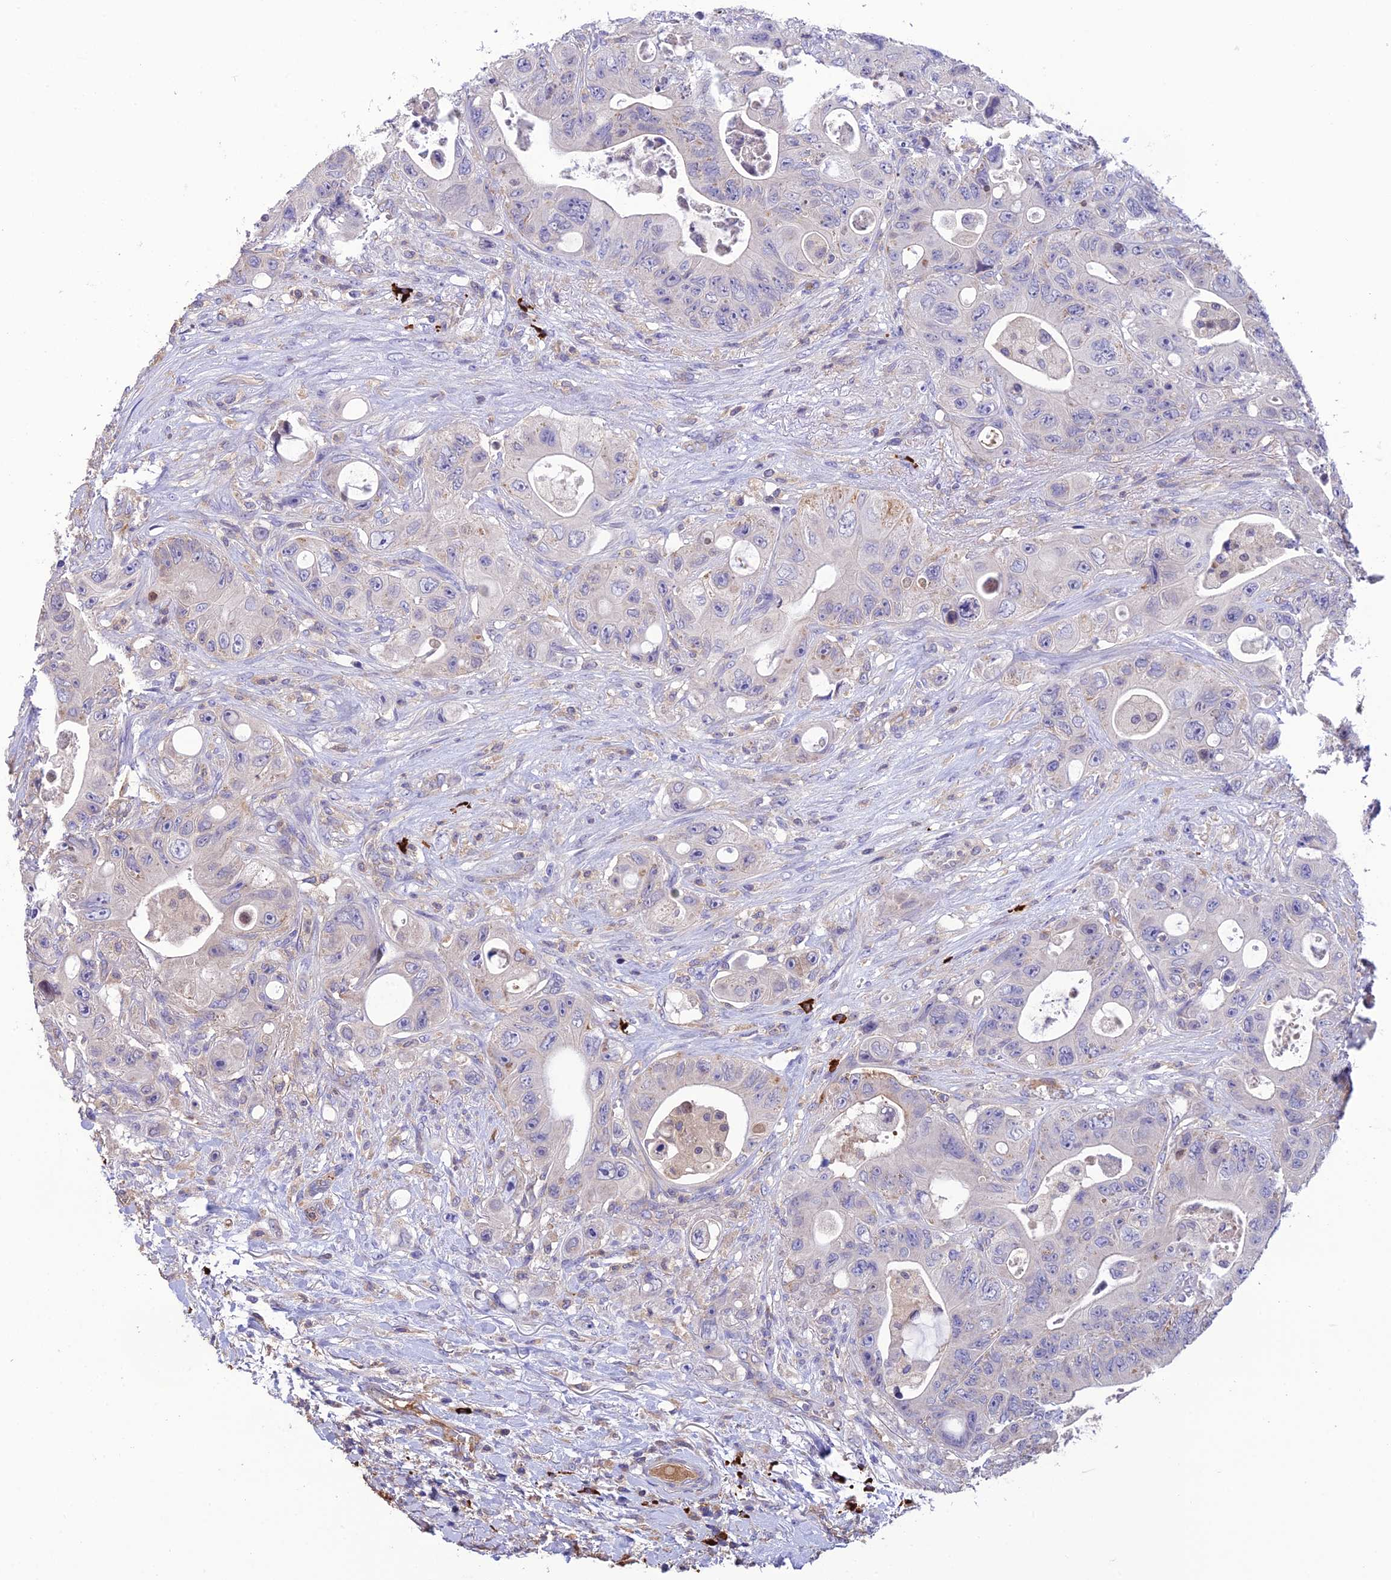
{"staining": {"intensity": "negative", "quantity": "none", "location": "none"}, "tissue": "colorectal cancer", "cell_type": "Tumor cells", "image_type": "cancer", "snomed": [{"axis": "morphology", "description": "Adenocarcinoma, NOS"}, {"axis": "topography", "description": "Colon"}], "caption": "This micrograph is of colorectal adenocarcinoma stained with IHC to label a protein in brown with the nuclei are counter-stained blue. There is no positivity in tumor cells.", "gene": "MIOS", "patient": {"sex": "female", "age": 46}}